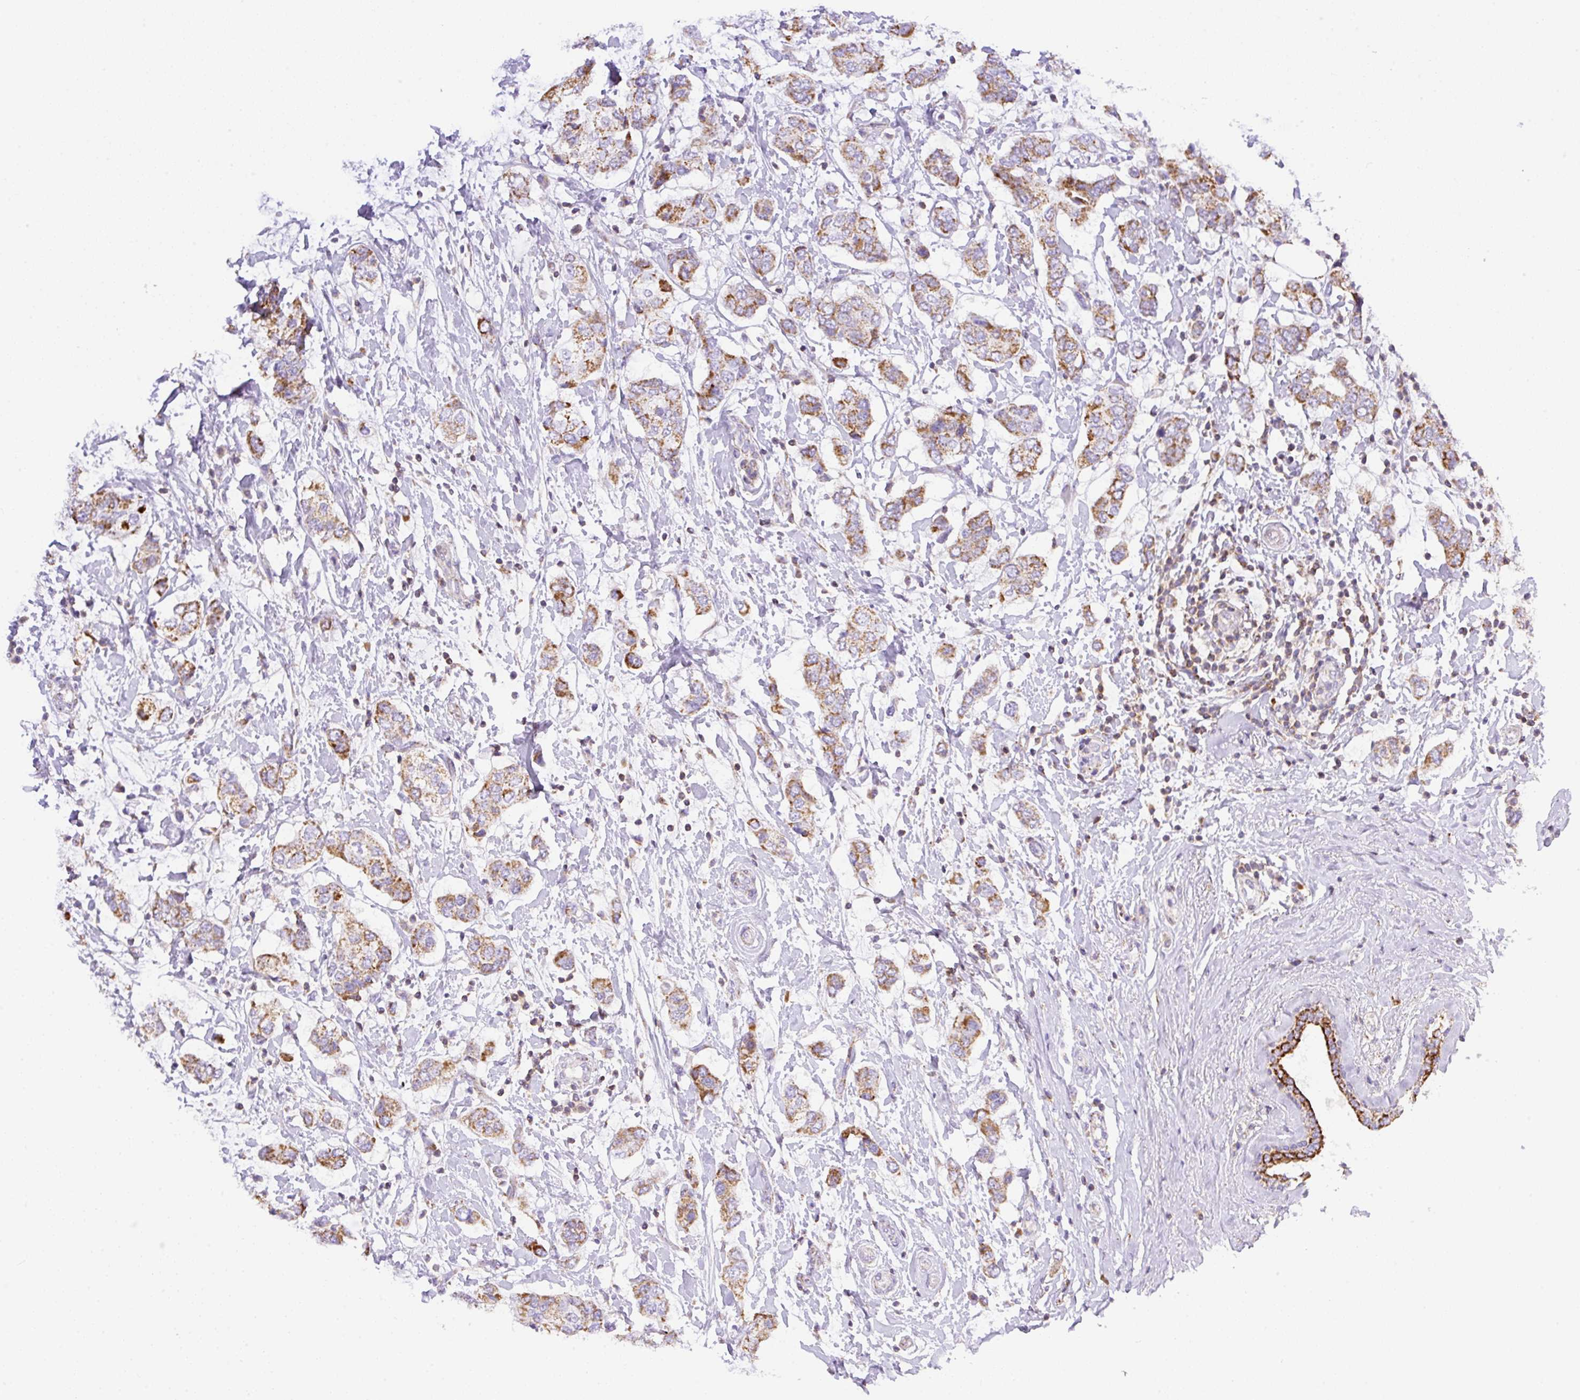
{"staining": {"intensity": "moderate", "quantity": ">75%", "location": "cytoplasmic/membranous"}, "tissue": "breast cancer", "cell_type": "Tumor cells", "image_type": "cancer", "snomed": [{"axis": "morphology", "description": "Lobular carcinoma"}, {"axis": "topography", "description": "Breast"}], "caption": "Immunohistochemistry micrograph of neoplastic tissue: breast lobular carcinoma stained using IHC shows medium levels of moderate protein expression localized specifically in the cytoplasmic/membranous of tumor cells, appearing as a cytoplasmic/membranous brown color.", "gene": "NF1", "patient": {"sex": "female", "age": 51}}